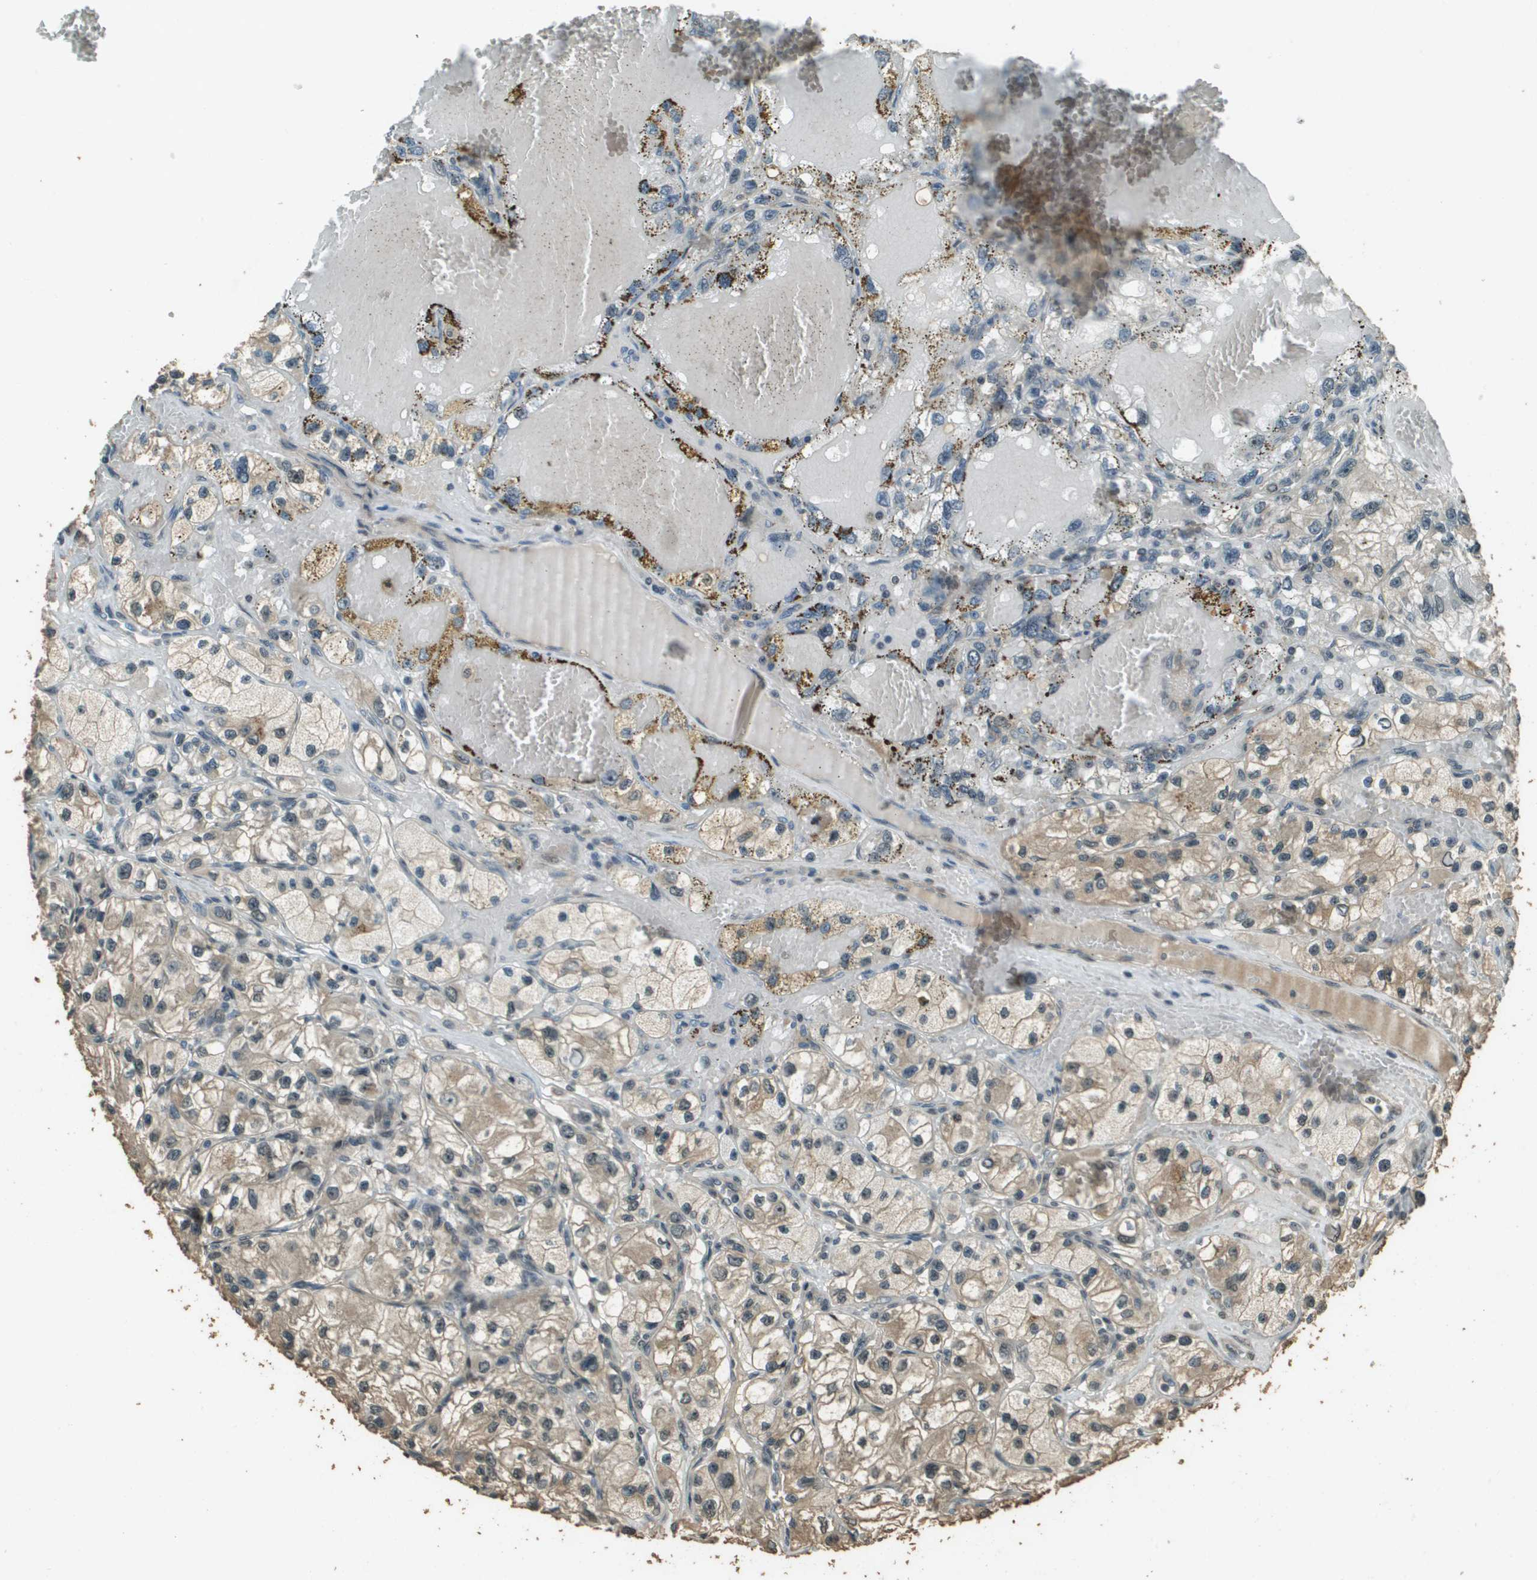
{"staining": {"intensity": "moderate", "quantity": "<25%", "location": "cytoplasmic/membranous"}, "tissue": "renal cancer", "cell_type": "Tumor cells", "image_type": "cancer", "snomed": [{"axis": "morphology", "description": "Adenocarcinoma, NOS"}, {"axis": "topography", "description": "Kidney"}], "caption": "Renal cancer (adenocarcinoma) stained with DAB IHC displays low levels of moderate cytoplasmic/membranous staining in about <25% of tumor cells.", "gene": "SDC3", "patient": {"sex": "female", "age": 57}}